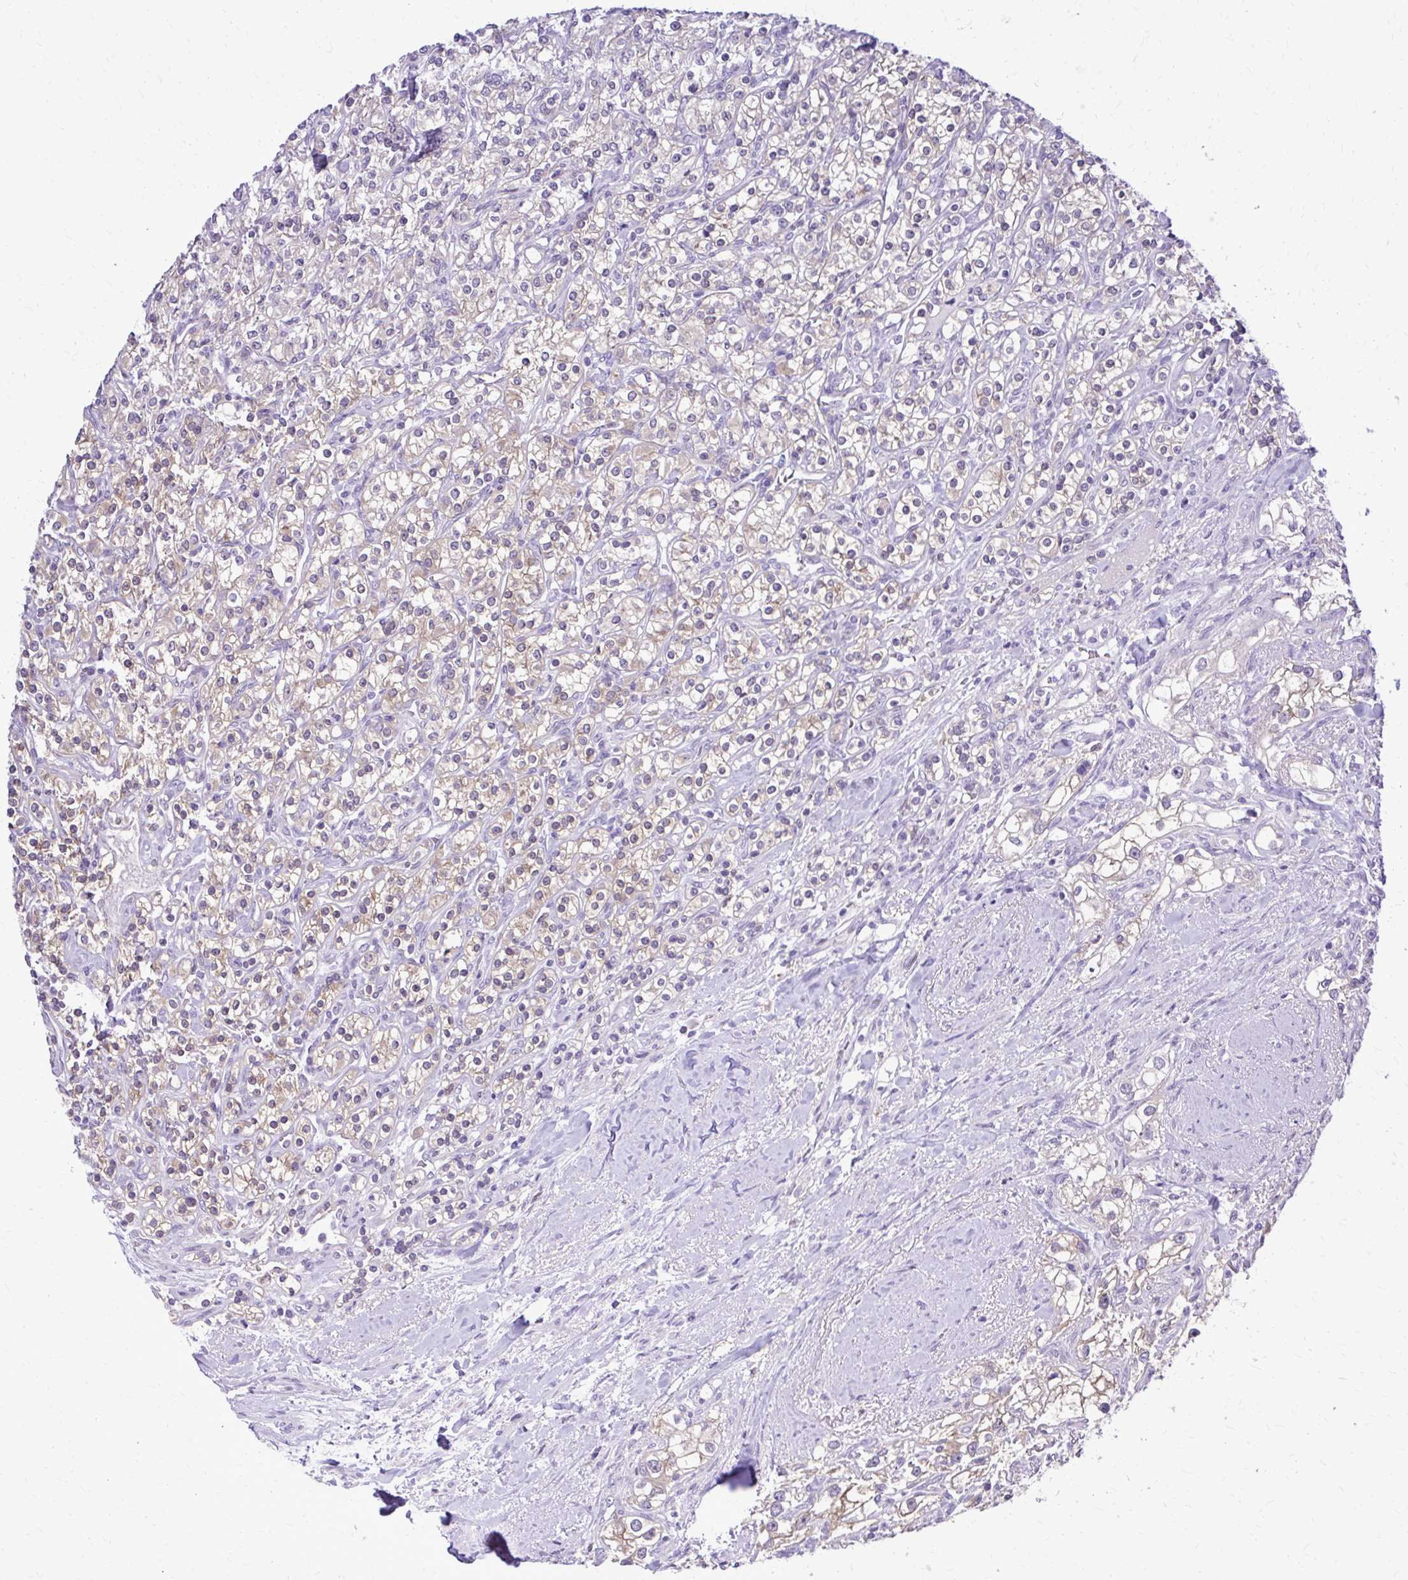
{"staining": {"intensity": "weak", "quantity": "25%-75%", "location": "cytoplasmic/membranous"}, "tissue": "renal cancer", "cell_type": "Tumor cells", "image_type": "cancer", "snomed": [{"axis": "morphology", "description": "Adenocarcinoma, NOS"}, {"axis": "topography", "description": "Kidney"}], "caption": "DAB immunohistochemical staining of renal cancer displays weak cytoplasmic/membranous protein expression in about 25%-75% of tumor cells.", "gene": "RASL11B", "patient": {"sex": "male", "age": 77}}